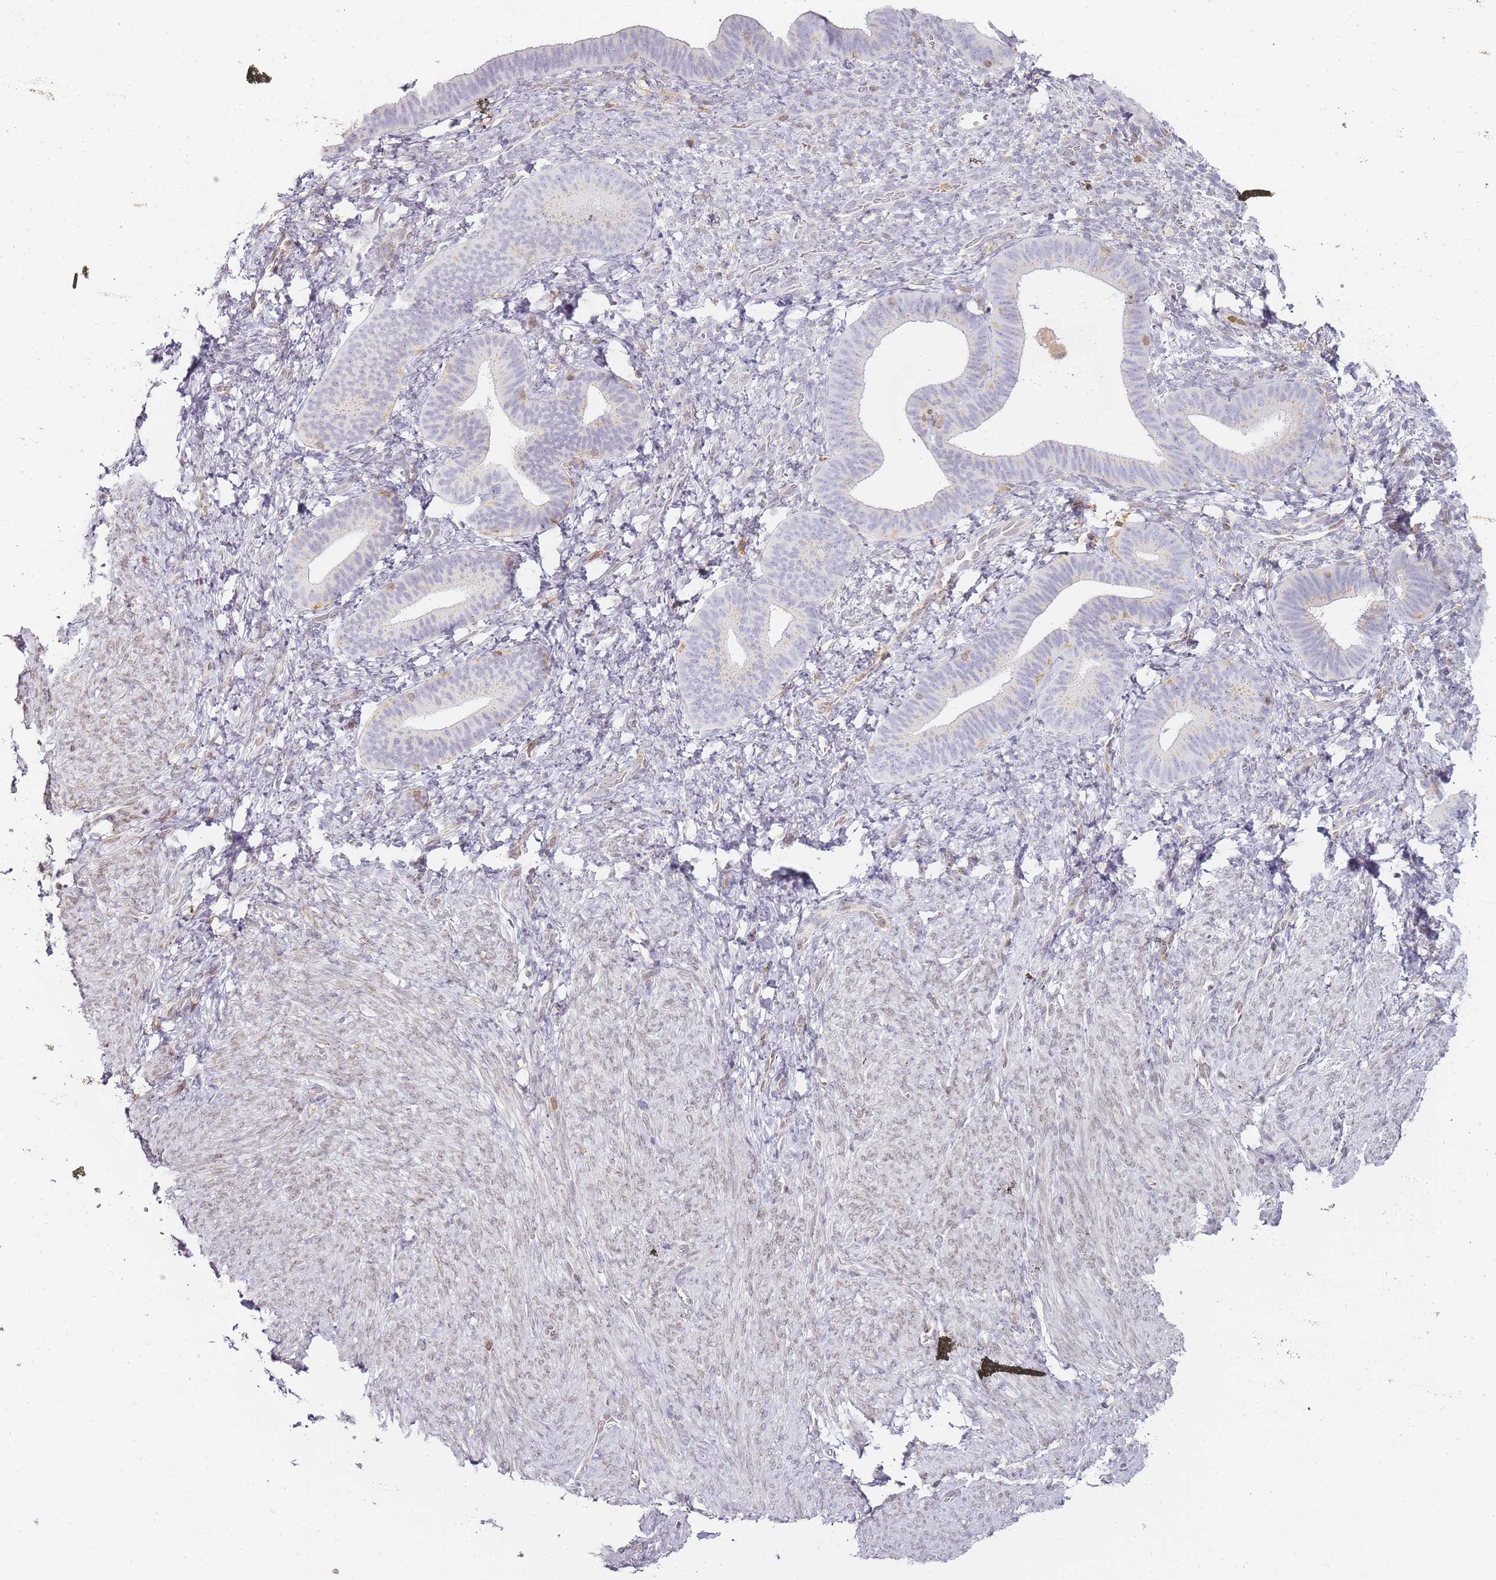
{"staining": {"intensity": "negative", "quantity": "none", "location": "none"}, "tissue": "endometrium", "cell_type": "Cells in endometrial stroma", "image_type": "normal", "snomed": [{"axis": "morphology", "description": "Normal tissue, NOS"}, {"axis": "topography", "description": "Endometrium"}], "caption": "A micrograph of human endometrium is negative for staining in cells in endometrial stroma. (Stains: DAB (3,3'-diaminobenzidine) immunohistochemistry with hematoxylin counter stain, Microscopy: brightfield microscopy at high magnification).", "gene": "JAKMIP1", "patient": {"sex": "female", "age": 65}}